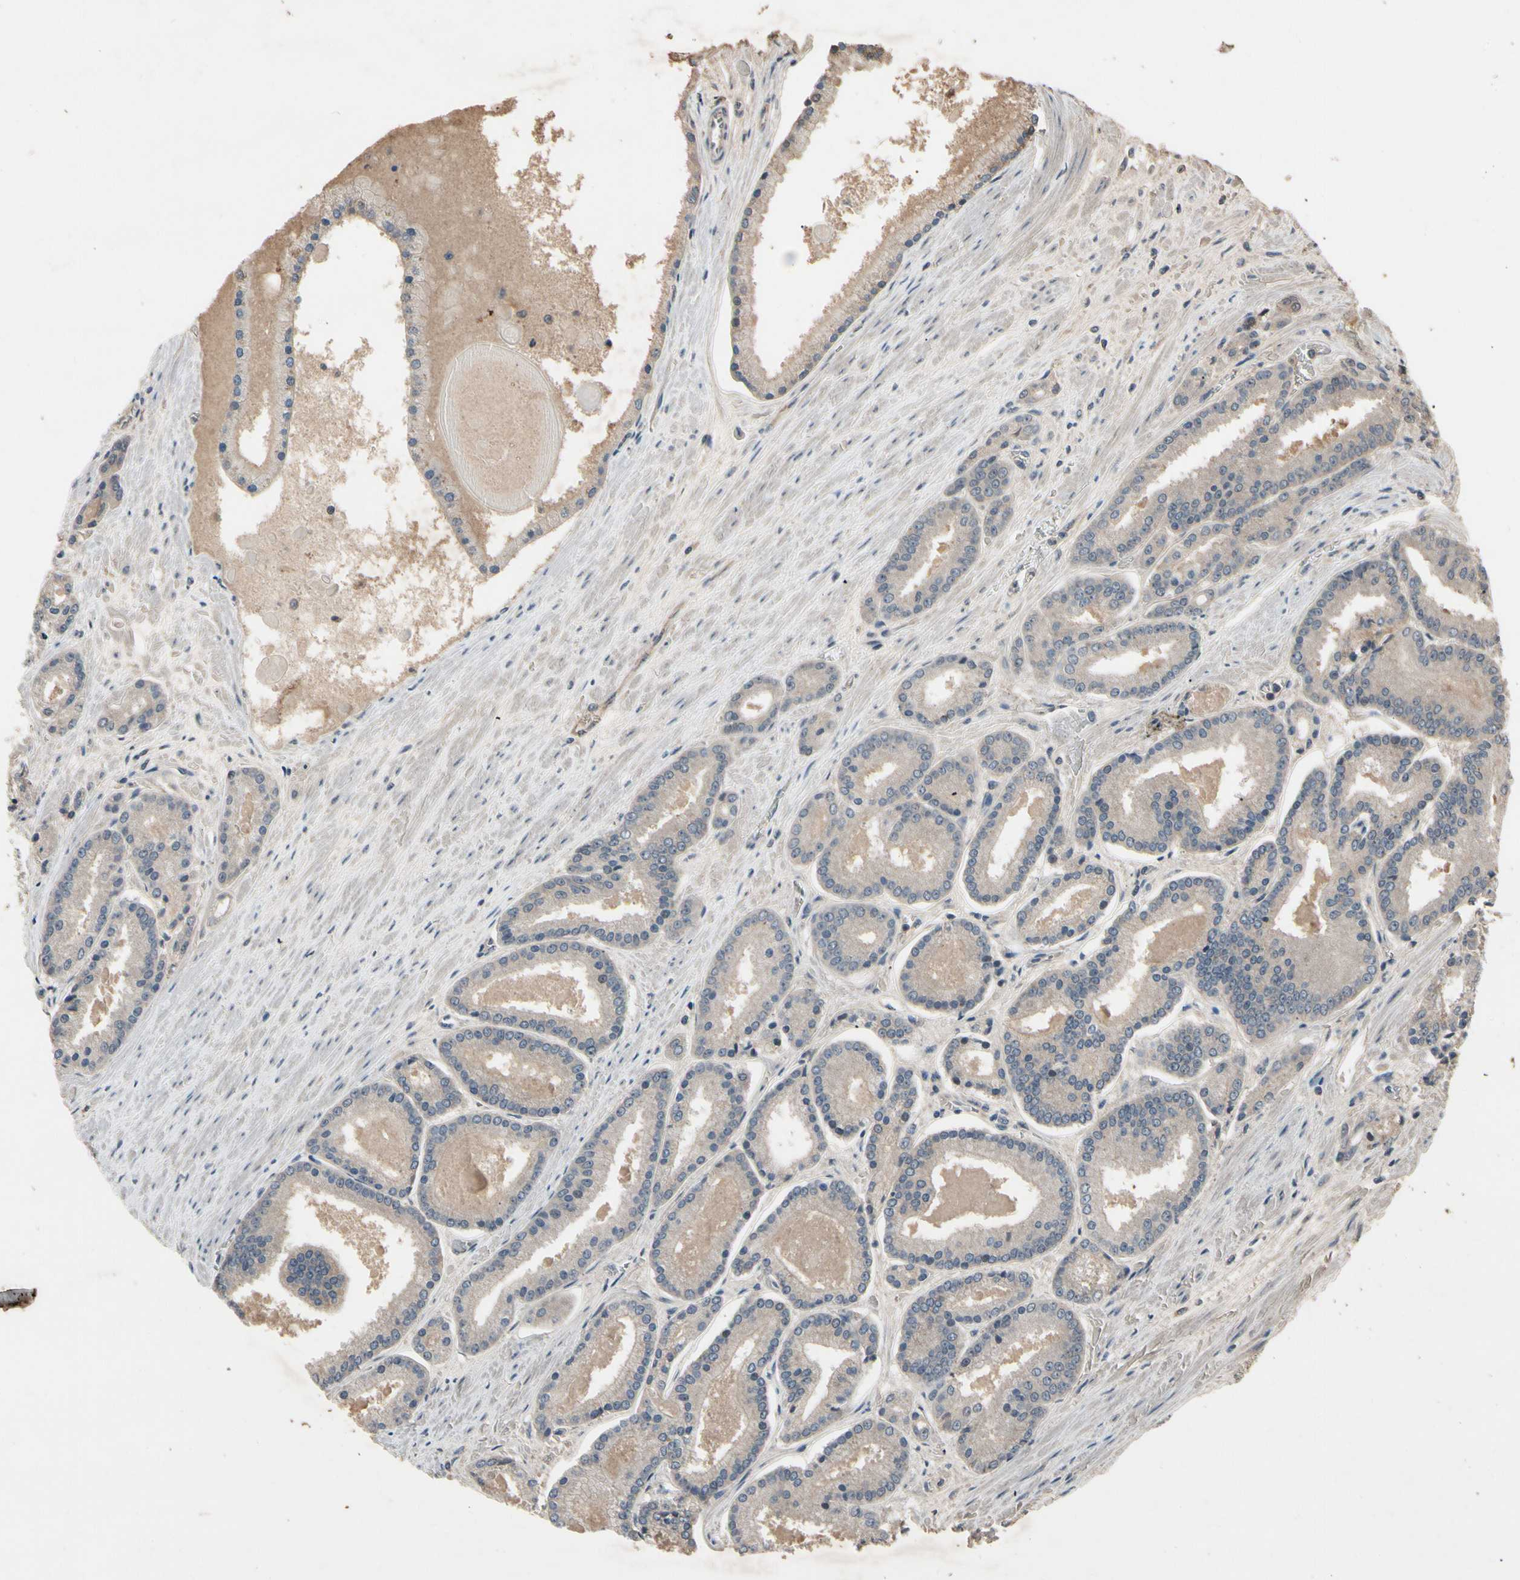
{"staining": {"intensity": "weak", "quantity": ">75%", "location": "cytoplasmic/membranous"}, "tissue": "prostate cancer", "cell_type": "Tumor cells", "image_type": "cancer", "snomed": [{"axis": "morphology", "description": "Adenocarcinoma, Low grade"}, {"axis": "topography", "description": "Prostate"}], "caption": "Prostate low-grade adenocarcinoma stained with DAB (3,3'-diaminobenzidine) IHC reveals low levels of weak cytoplasmic/membranous expression in about >75% of tumor cells. The protein is stained brown, and the nuclei are stained in blue (DAB IHC with brightfield microscopy, high magnification).", "gene": "NSF", "patient": {"sex": "male", "age": 59}}